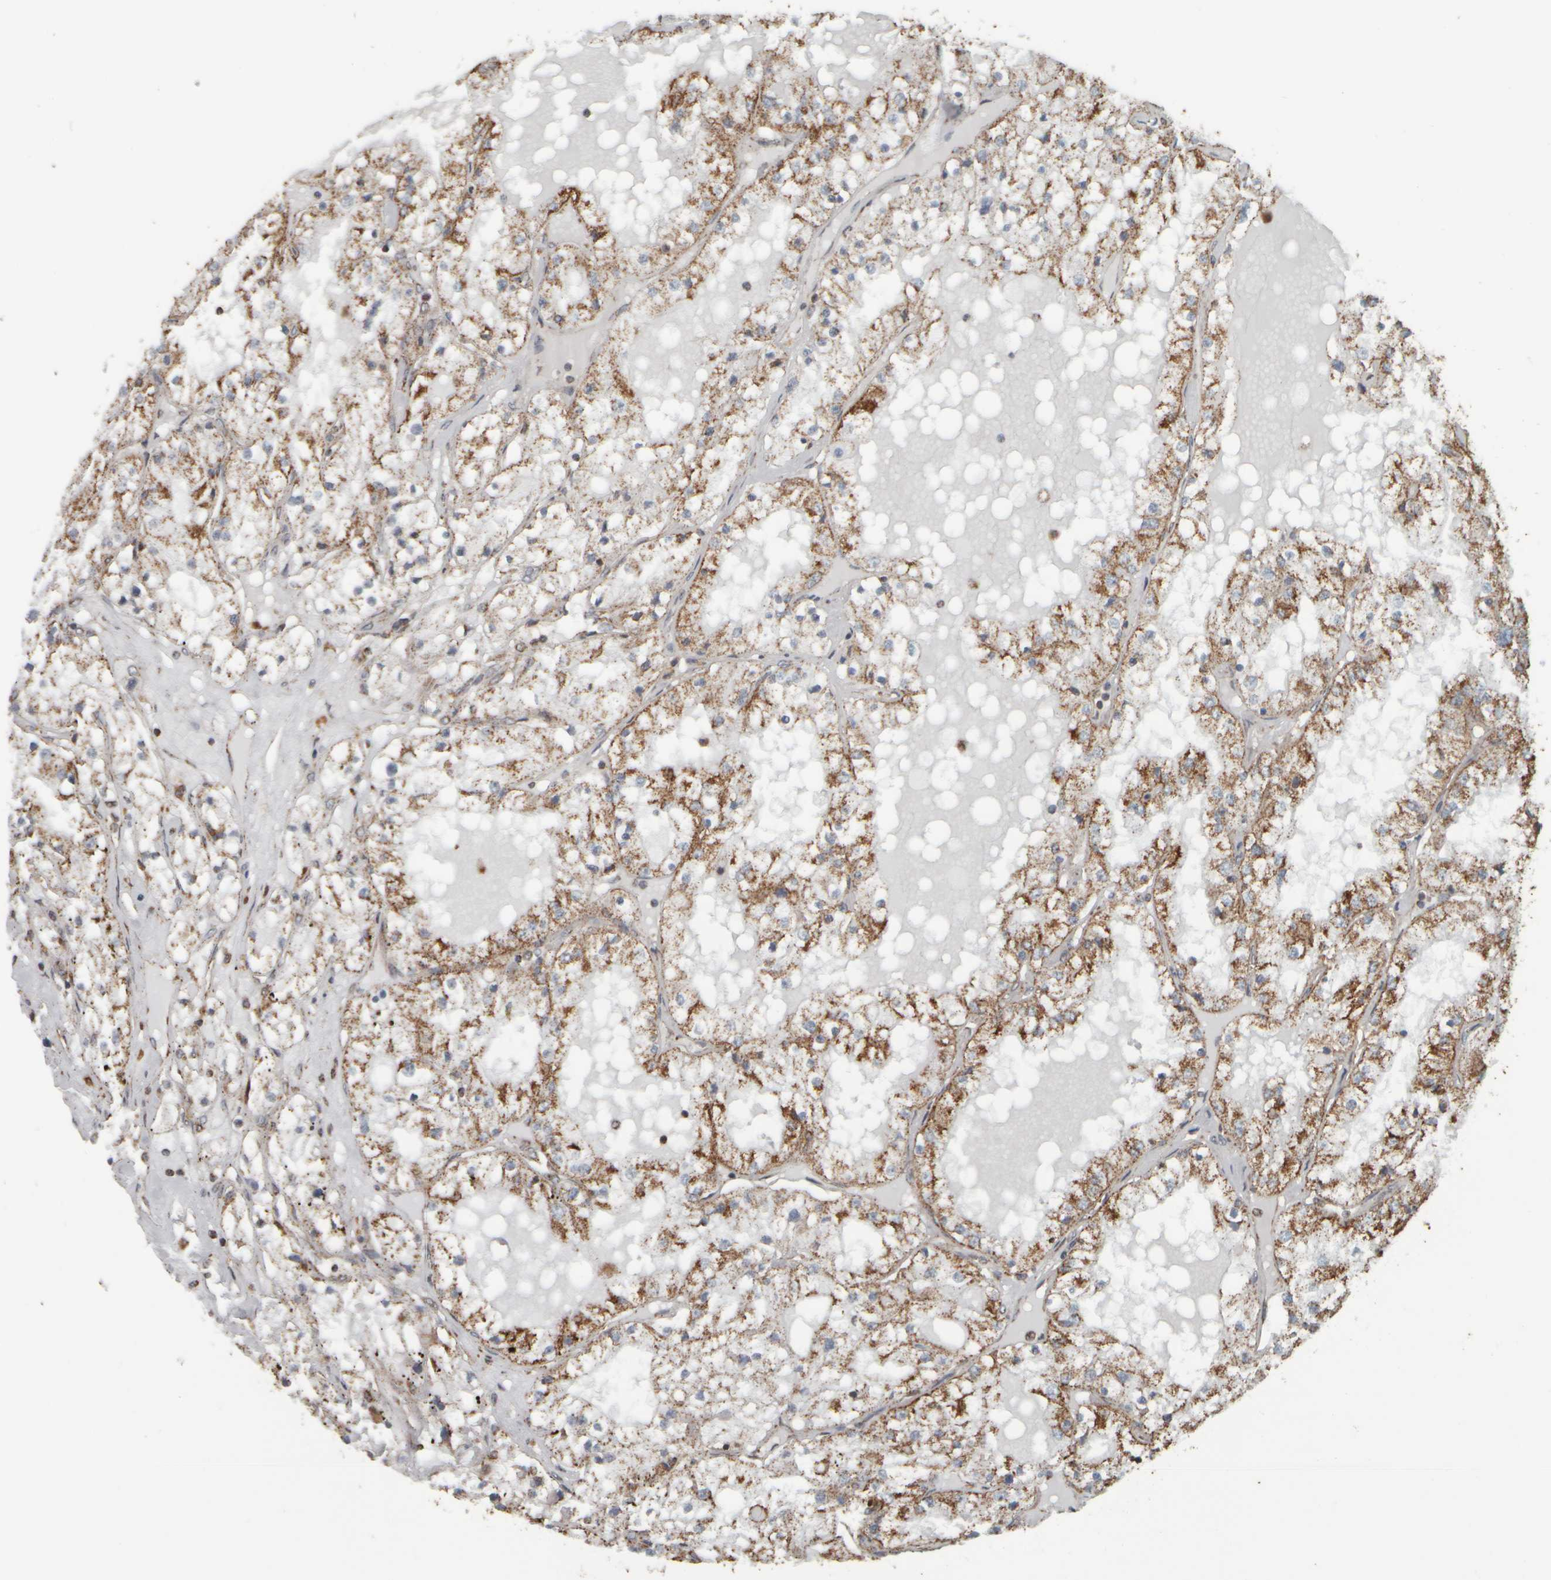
{"staining": {"intensity": "moderate", "quantity": ">75%", "location": "cytoplasmic/membranous"}, "tissue": "renal cancer", "cell_type": "Tumor cells", "image_type": "cancer", "snomed": [{"axis": "morphology", "description": "Adenocarcinoma, NOS"}, {"axis": "topography", "description": "Kidney"}], "caption": "High-magnification brightfield microscopy of renal cancer (adenocarcinoma) stained with DAB (3,3'-diaminobenzidine) (brown) and counterstained with hematoxylin (blue). tumor cells exhibit moderate cytoplasmic/membranous positivity is identified in about>75% of cells.", "gene": "APBB2", "patient": {"sex": "male", "age": 68}}